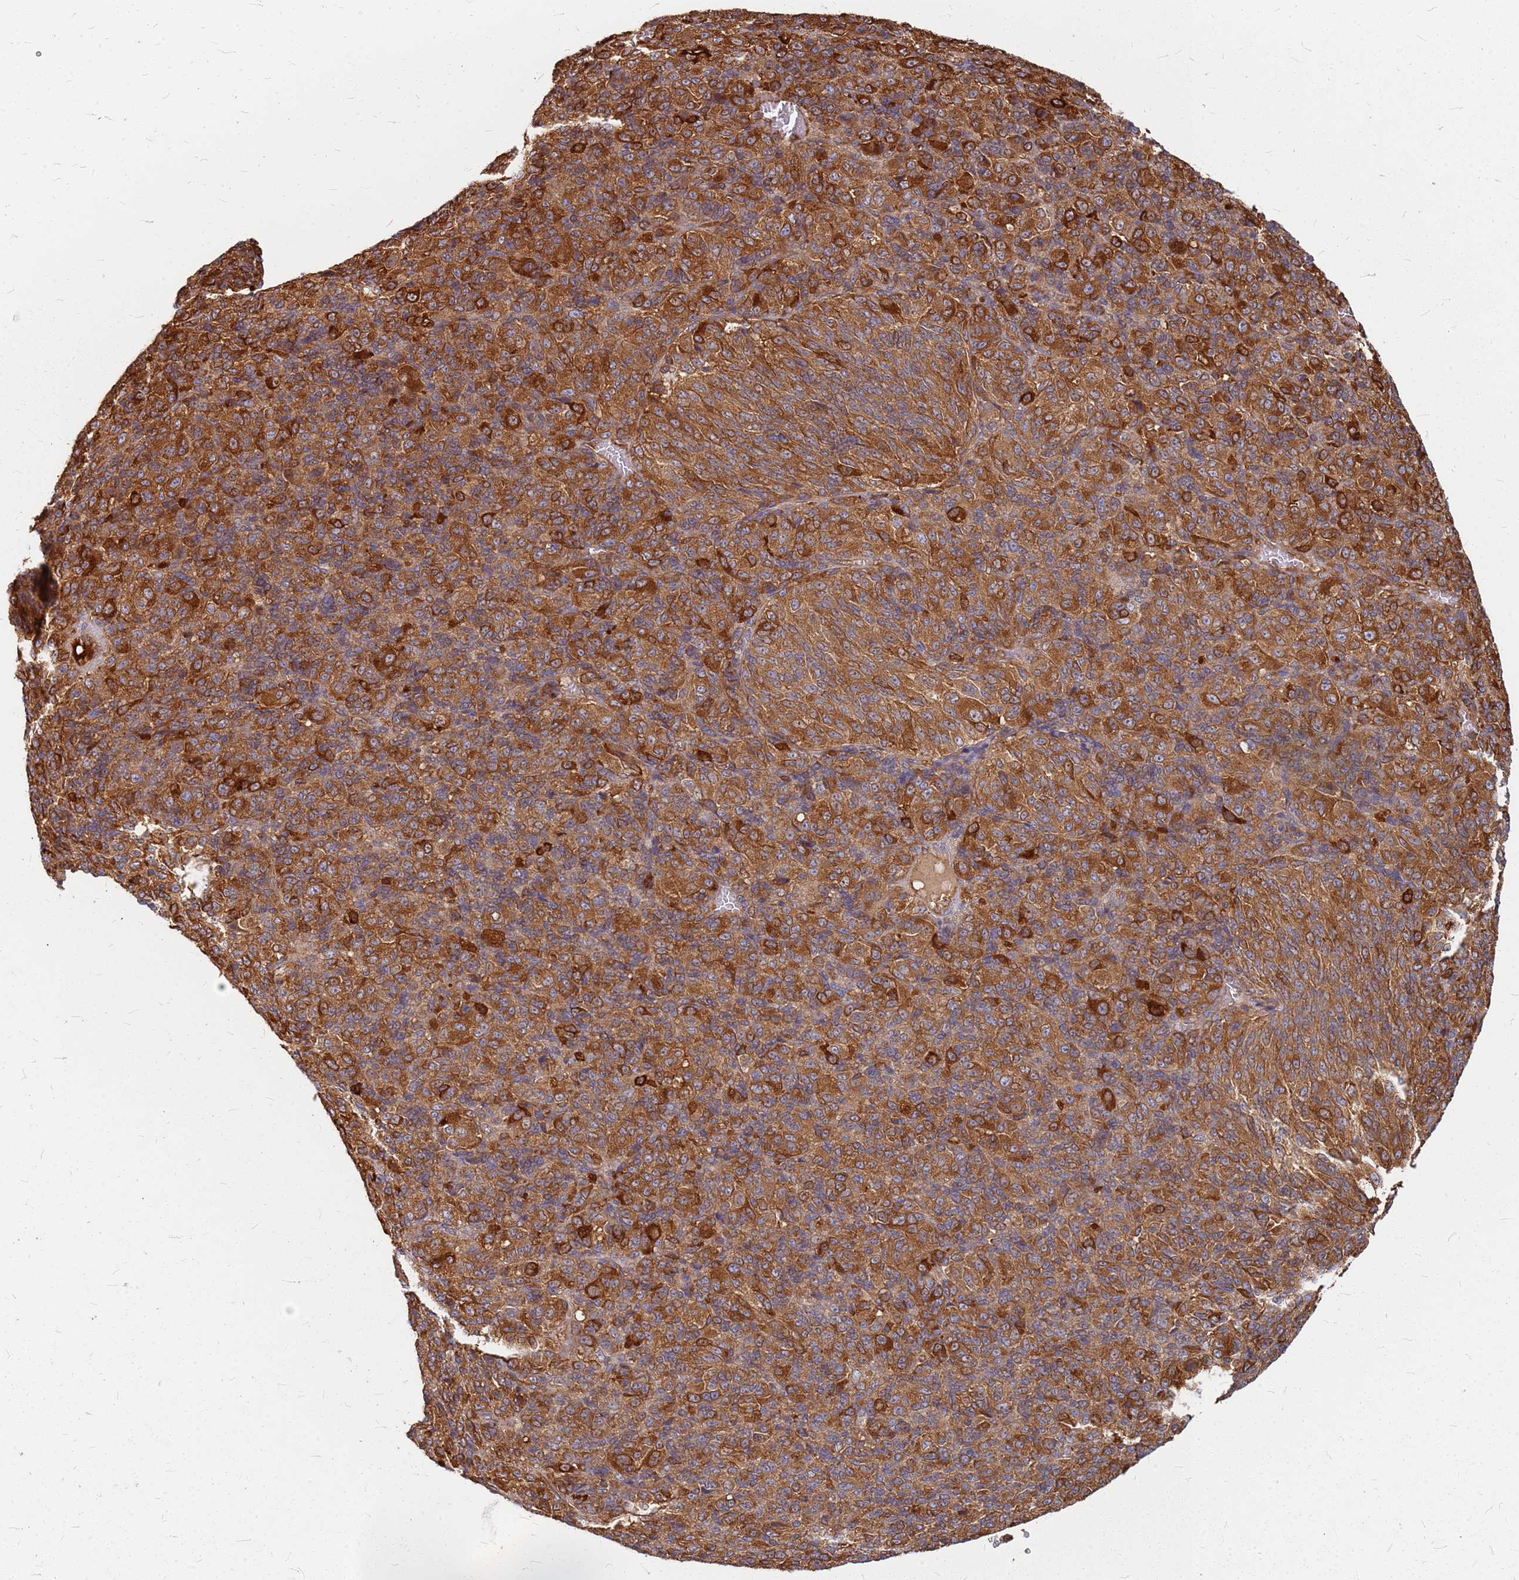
{"staining": {"intensity": "strong", "quantity": ">75%", "location": "cytoplasmic/membranous"}, "tissue": "melanoma", "cell_type": "Tumor cells", "image_type": "cancer", "snomed": [{"axis": "morphology", "description": "Malignant melanoma, Metastatic site"}, {"axis": "topography", "description": "Brain"}], "caption": "Immunohistochemistry (IHC) of malignant melanoma (metastatic site) demonstrates high levels of strong cytoplasmic/membranous positivity in approximately >75% of tumor cells.", "gene": "HDX", "patient": {"sex": "female", "age": 56}}